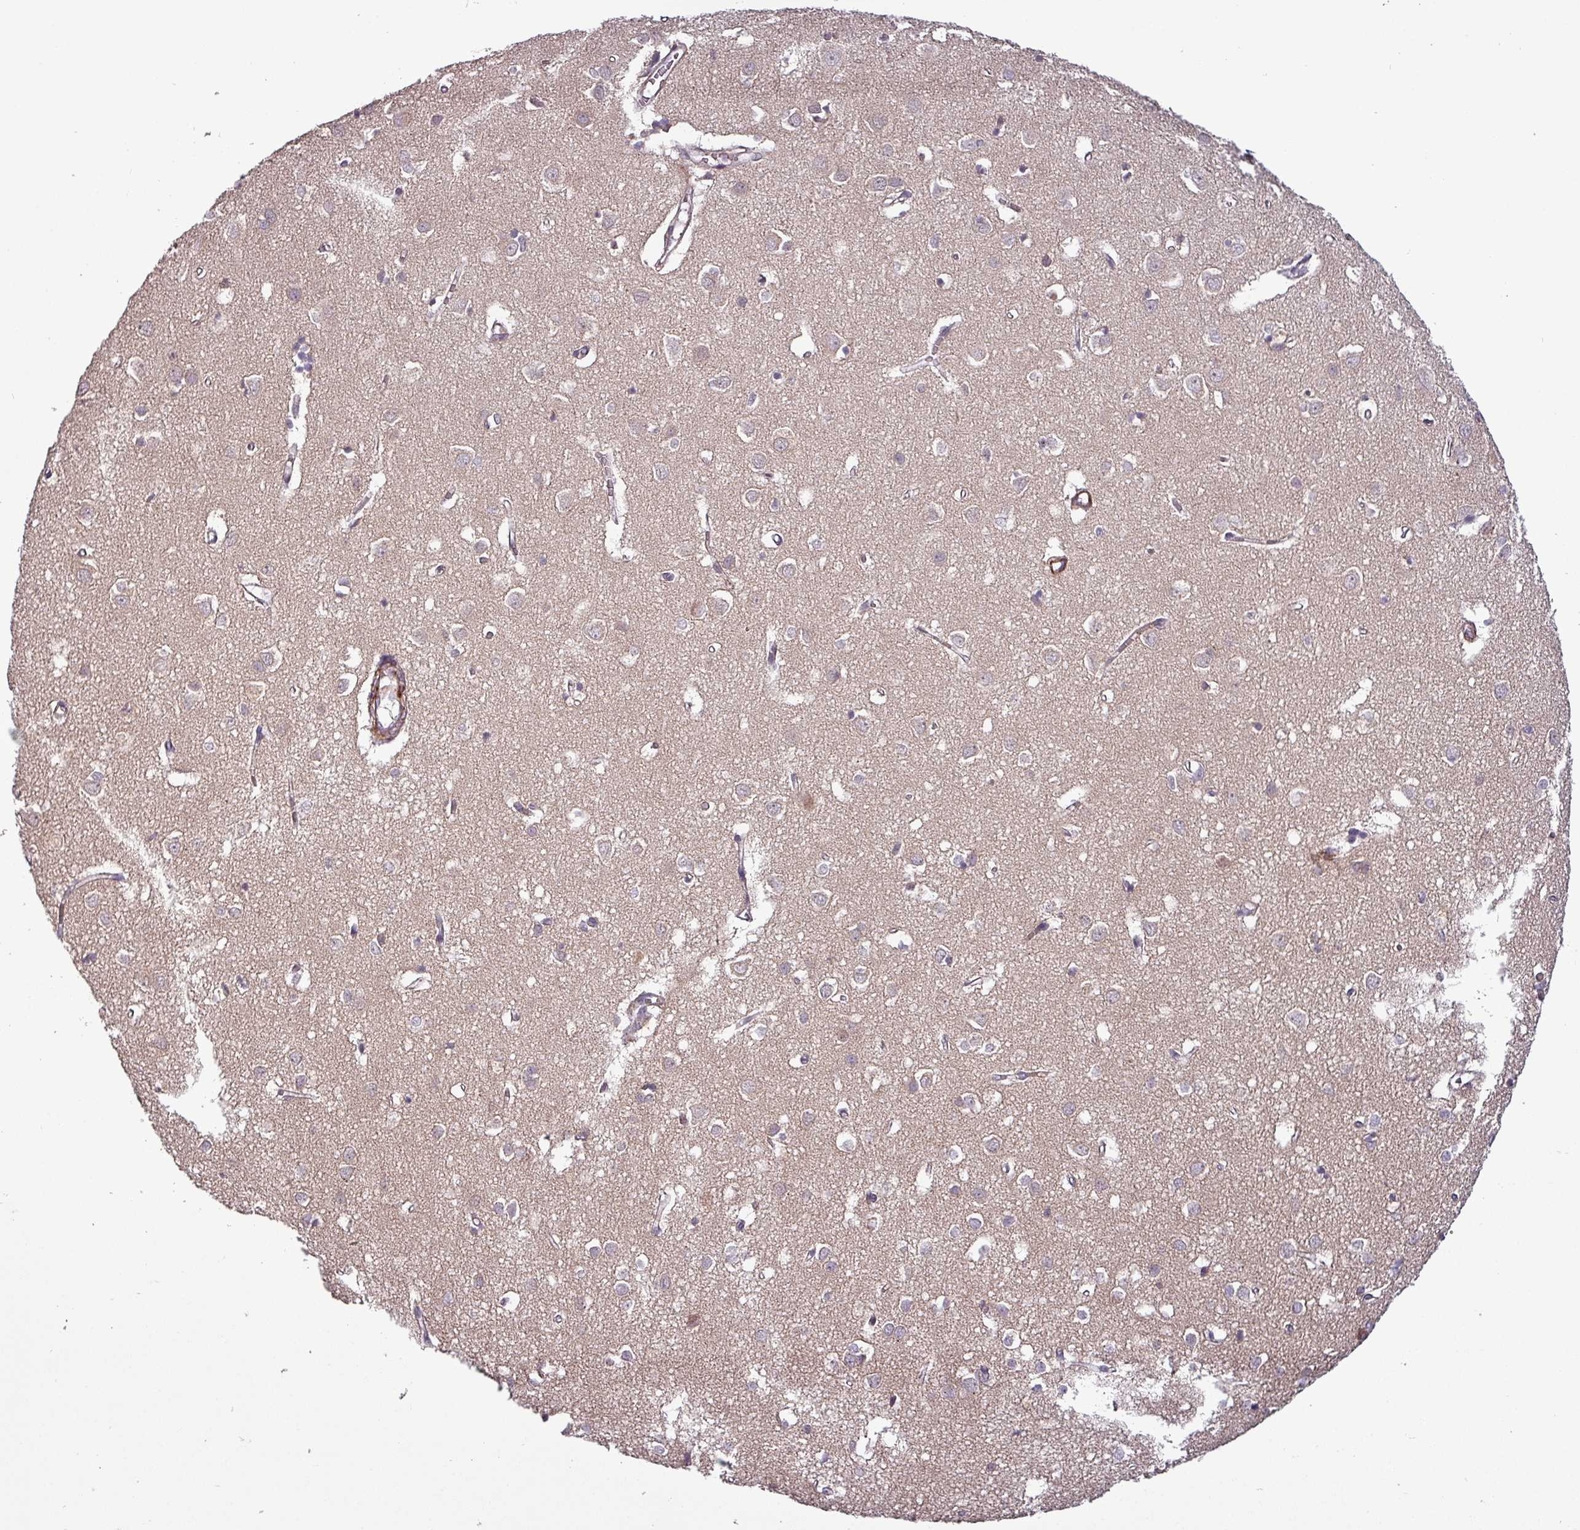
{"staining": {"intensity": "moderate", "quantity": "<25%", "location": "cytoplasmic/membranous"}, "tissue": "cerebral cortex", "cell_type": "Endothelial cells", "image_type": "normal", "snomed": [{"axis": "morphology", "description": "Normal tissue, NOS"}, {"axis": "topography", "description": "Cerebral cortex"}], "caption": "Endothelial cells exhibit moderate cytoplasmic/membranous positivity in about <25% of cells in normal cerebral cortex. The protein is shown in brown color, while the nuclei are stained blue.", "gene": "TPRA1", "patient": {"sex": "female", "age": 64}}